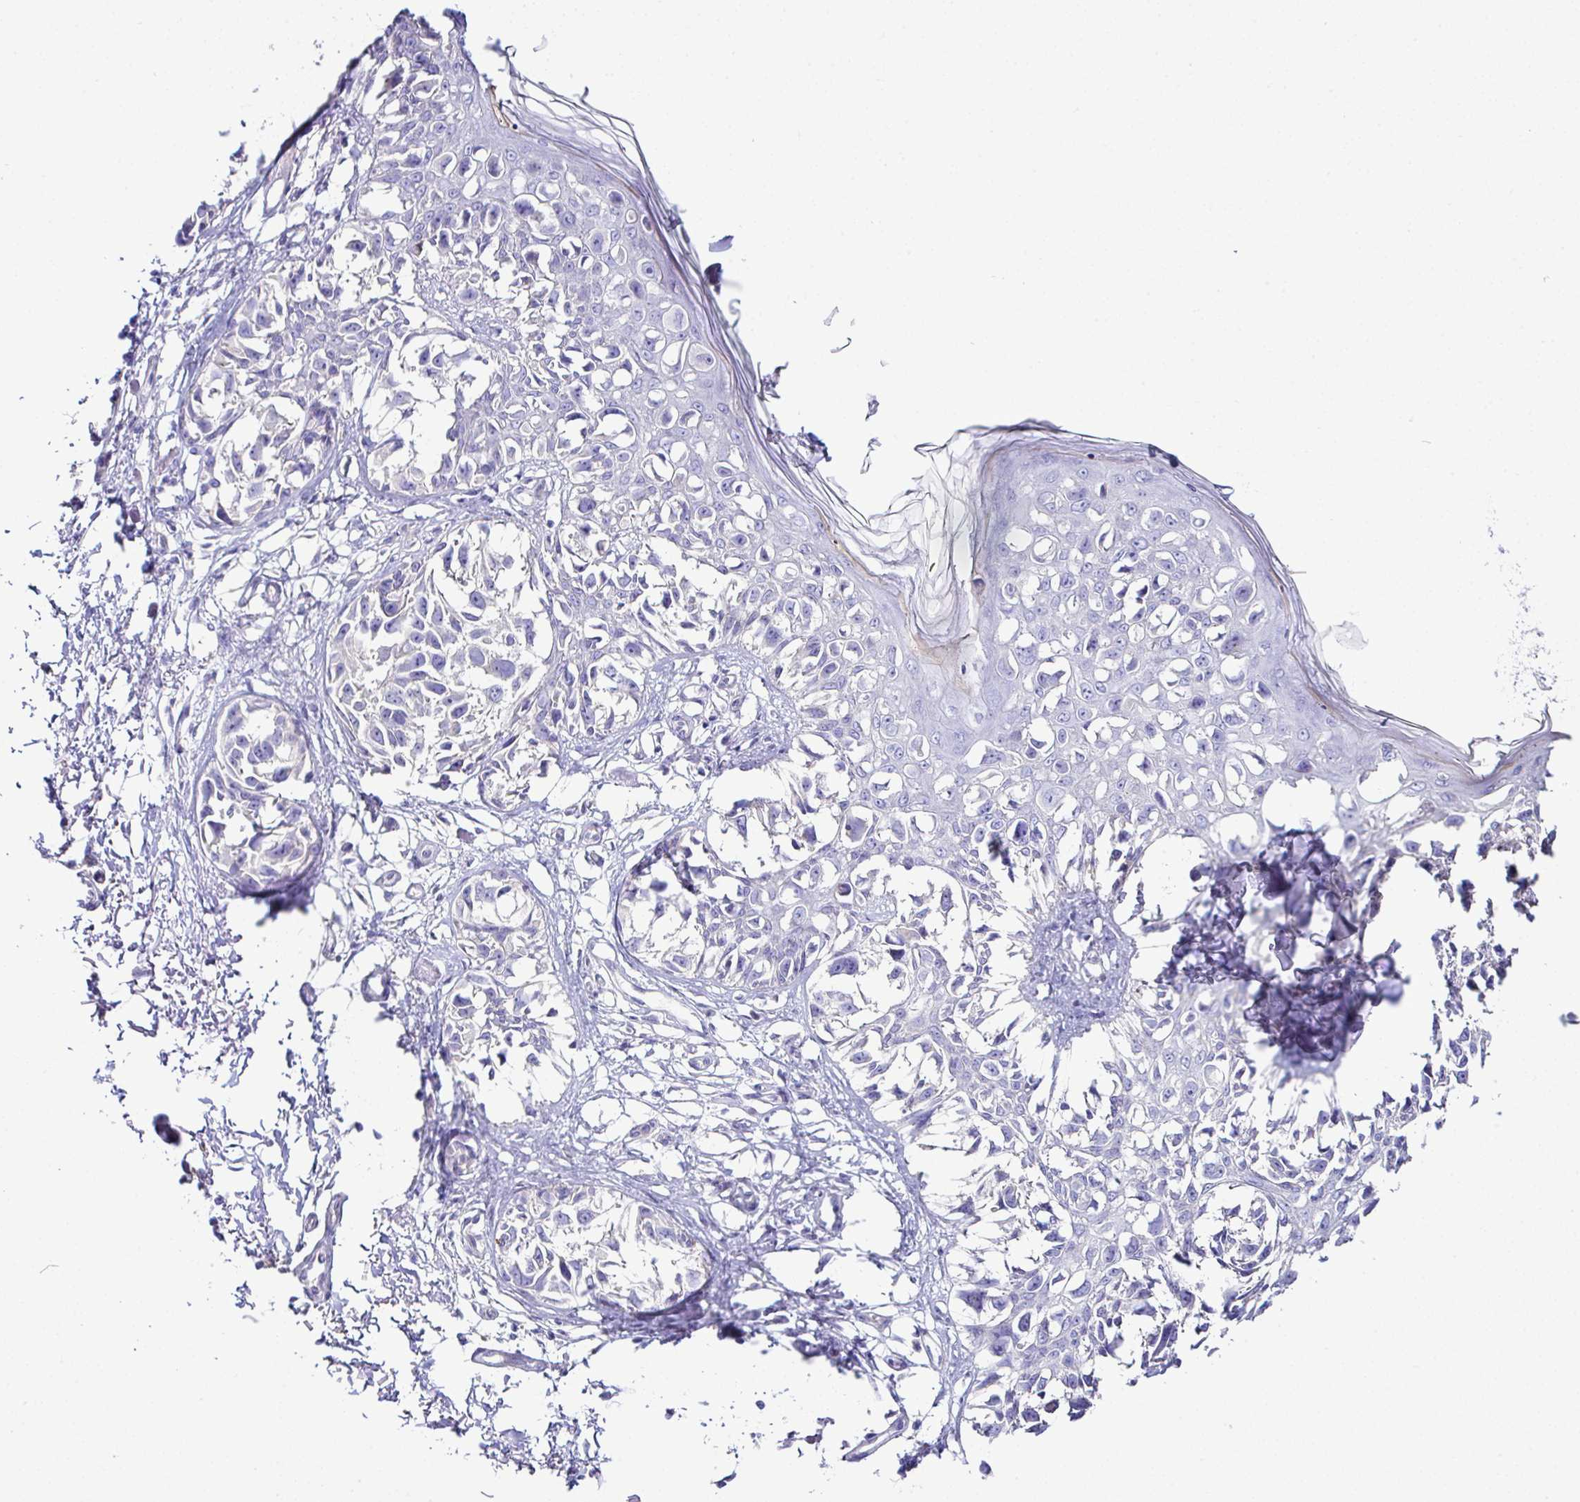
{"staining": {"intensity": "negative", "quantity": "none", "location": "none"}, "tissue": "melanoma", "cell_type": "Tumor cells", "image_type": "cancer", "snomed": [{"axis": "morphology", "description": "Malignant melanoma, NOS"}, {"axis": "topography", "description": "Skin"}], "caption": "A photomicrograph of melanoma stained for a protein demonstrates no brown staining in tumor cells. The staining was performed using DAB to visualize the protein expression in brown, while the nuclei were stained in blue with hematoxylin (Magnification: 20x).", "gene": "OR4P4", "patient": {"sex": "male", "age": 73}}